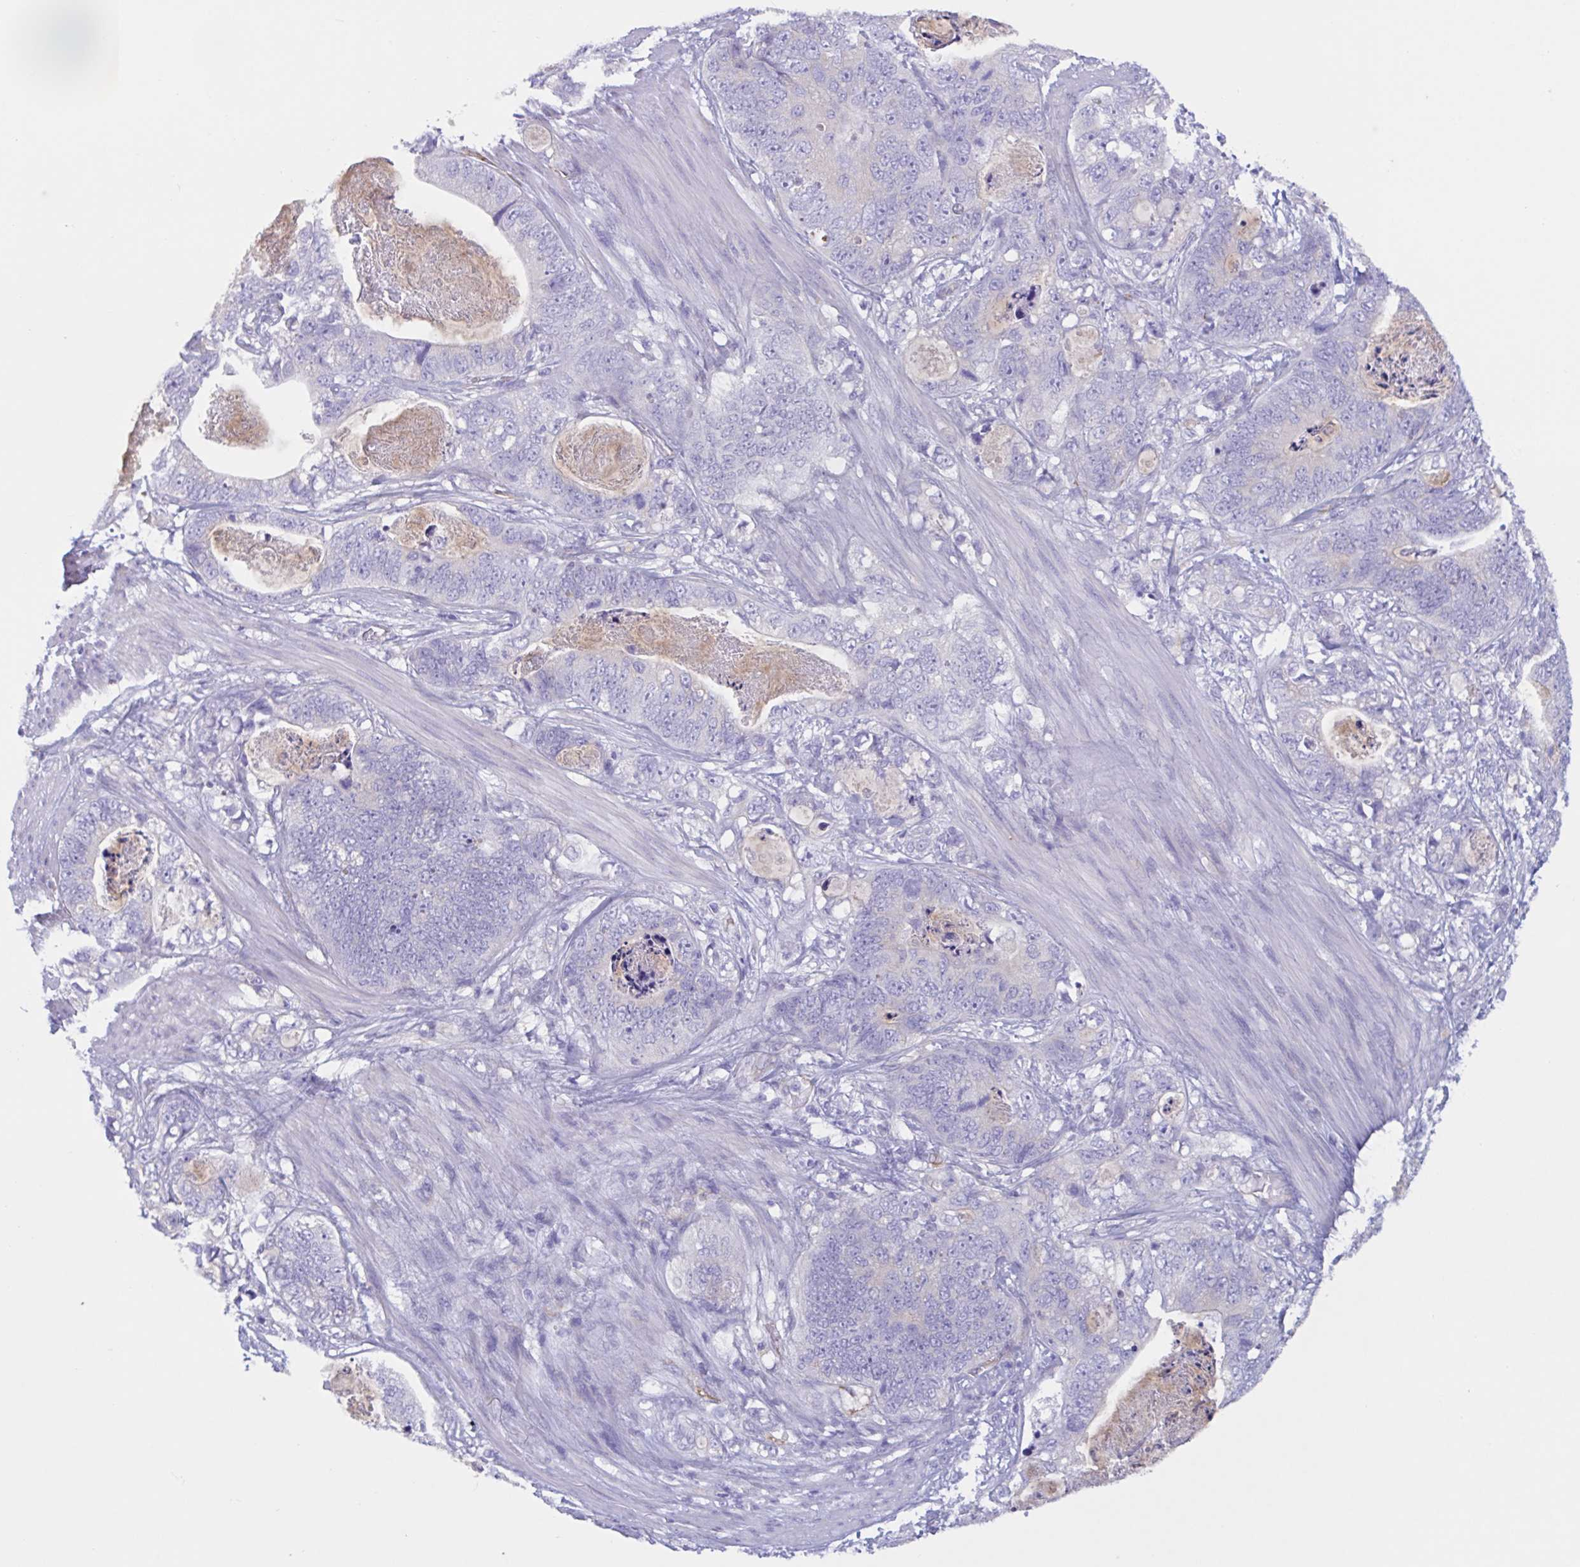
{"staining": {"intensity": "negative", "quantity": "none", "location": "none"}, "tissue": "stomach cancer", "cell_type": "Tumor cells", "image_type": "cancer", "snomed": [{"axis": "morphology", "description": "Normal tissue, NOS"}, {"axis": "morphology", "description": "Adenocarcinoma, NOS"}, {"axis": "topography", "description": "Stomach"}], "caption": "Stomach cancer (adenocarcinoma) stained for a protein using IHC exhibits no positivity tumor cells.", "gene": "RPL22L1", "patient": {"sex": "female", "age": 89}}